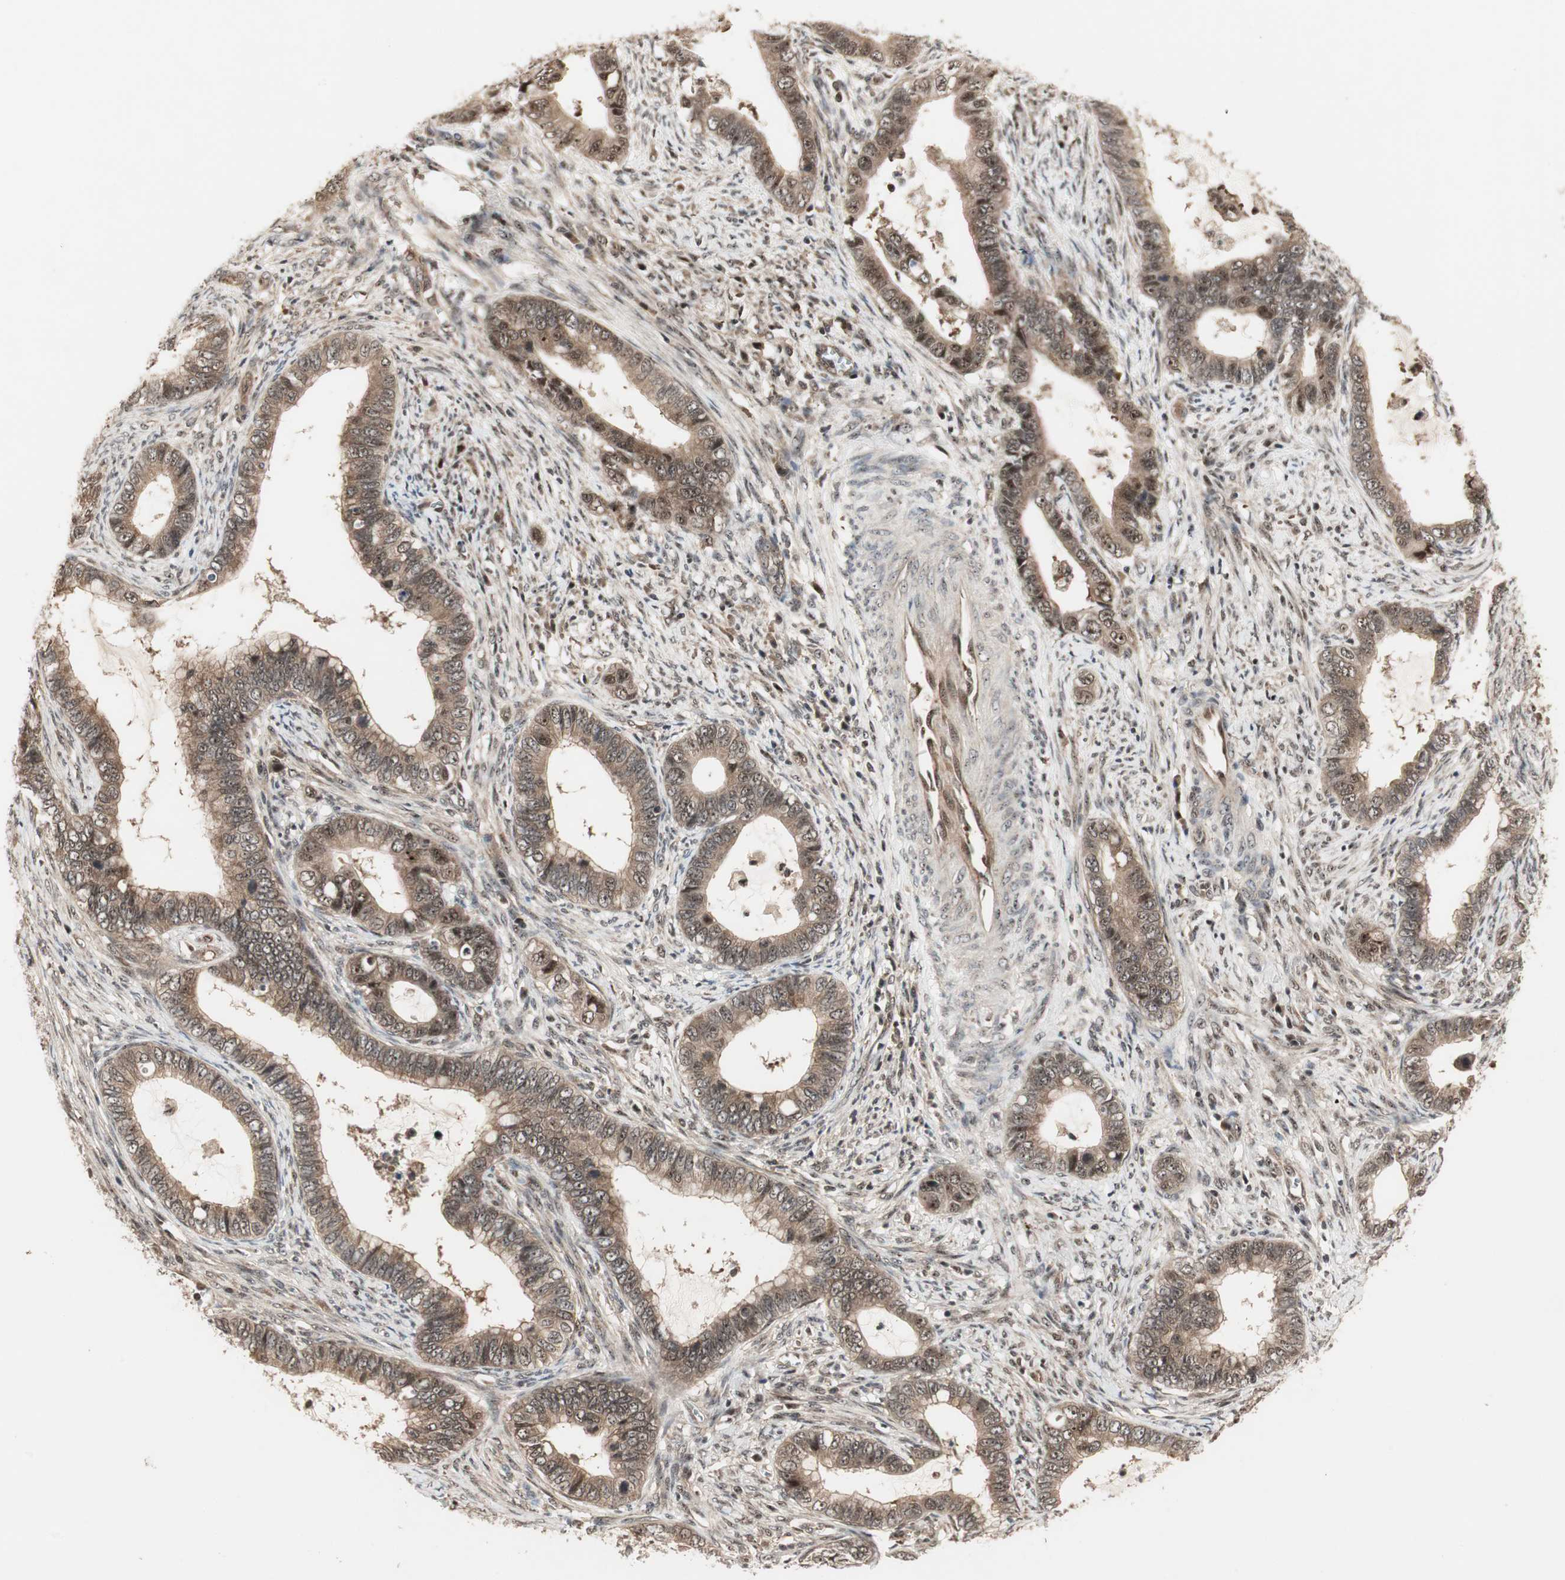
{"staining": {"intensity": "moderate", "quantity": ">75%", "location": "cytoplasmic/membranous,nuclear"}, "tissue": "cervical cancer", "cell_type": "Tumor cells", "image_type": "cancer", "snomed": [{"axis": "morphology", "description": "Adenocarcinoma, NOS"}, {"axis": "topography", "description": "Cervix"}], "caption": "Tumor cells demonstrate medium levels of moderate cytoplasmic/membranous and nuclear expression in approximately >75% of cells in human cervical cancer (adenocarcinoma).", "gene": "CSNK2B", "patient": {"sex": "female", "age": 44}}